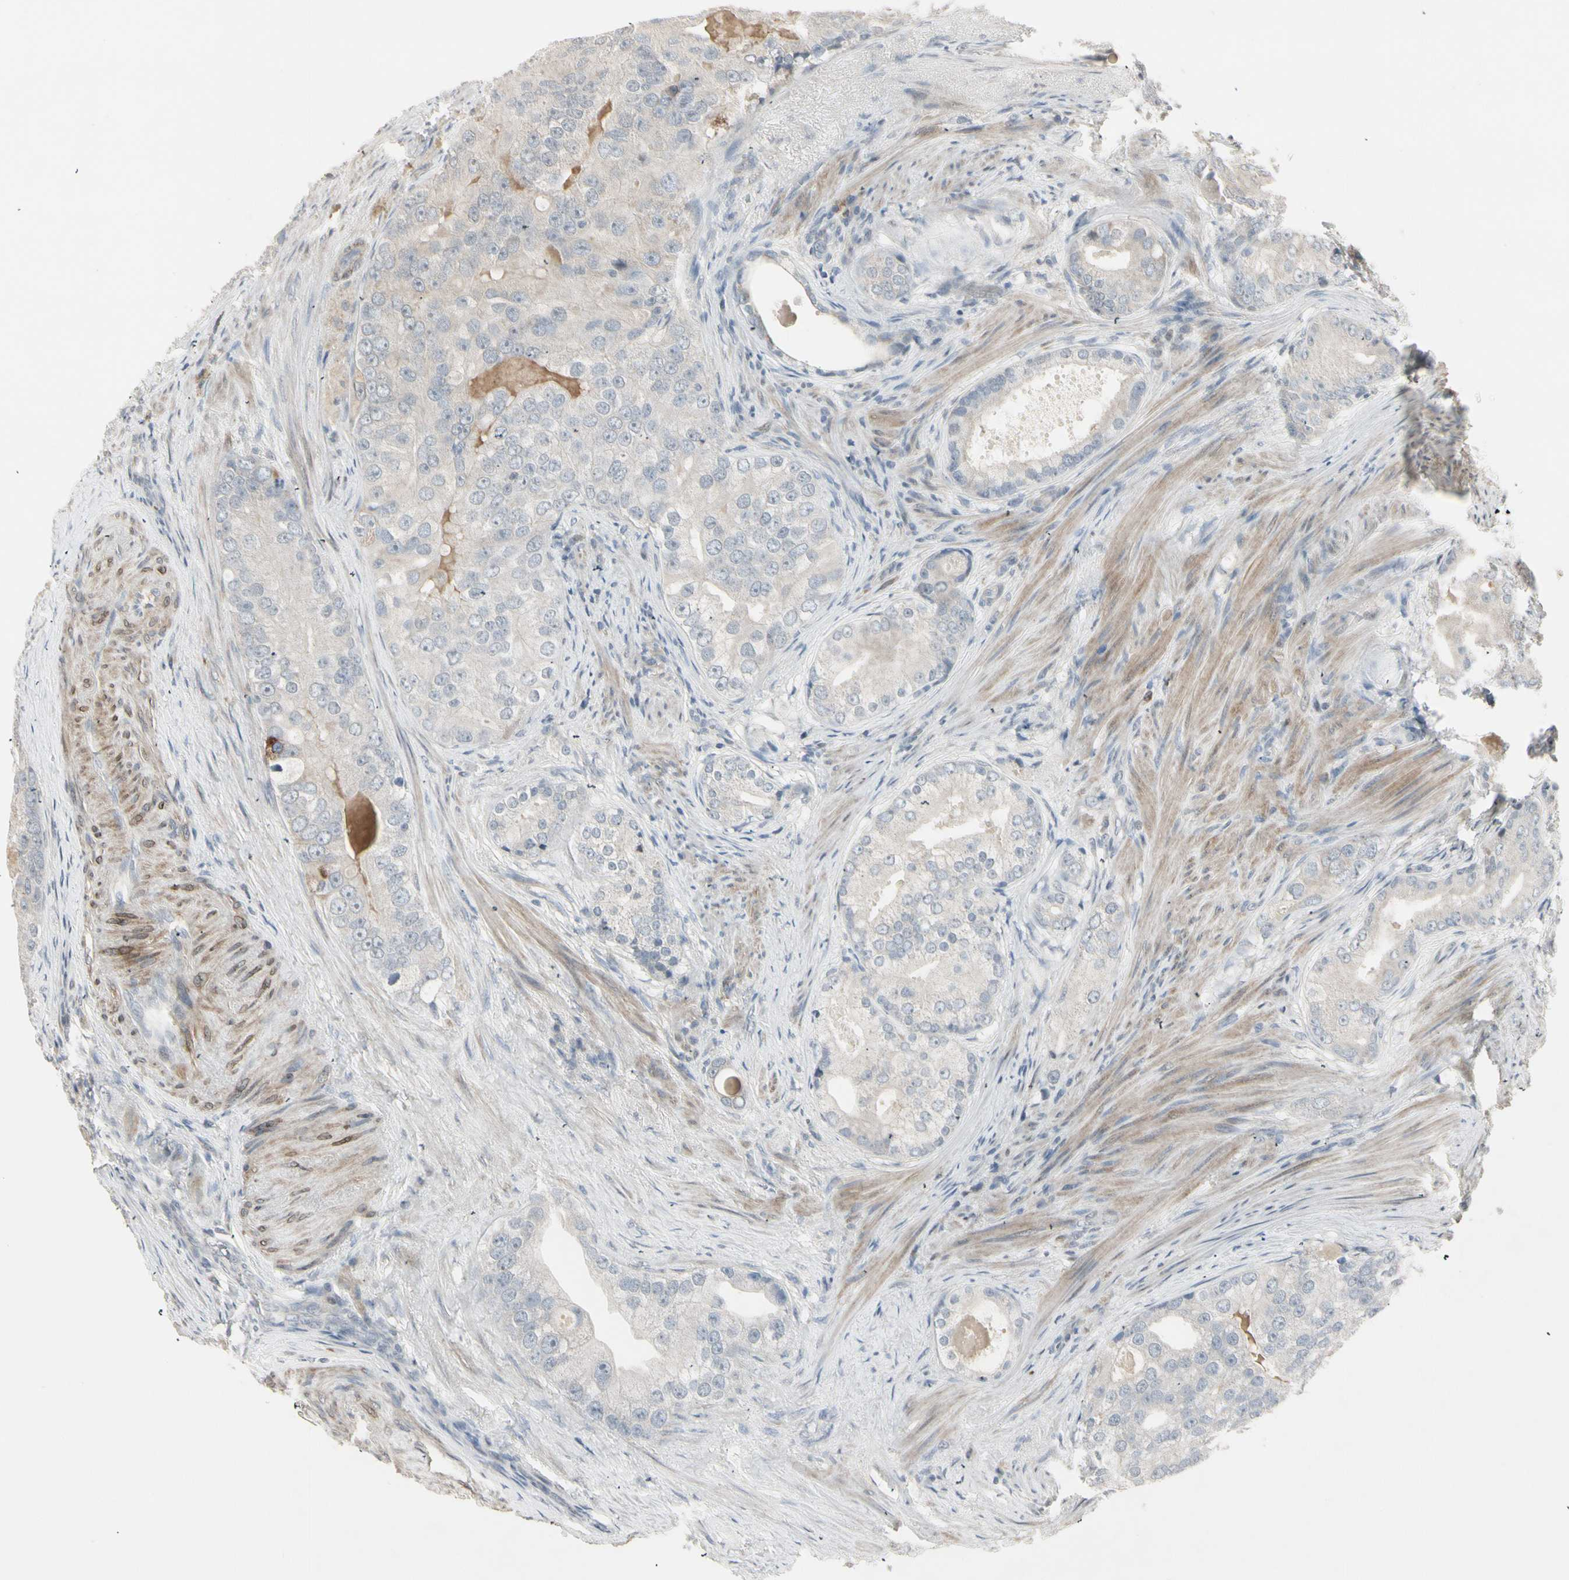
{"staining": {"intensity": "negative", "quantity": "none", "location": "none"}, "tissue": "prostate cancer", "cell_type": "Tumor cells", "image_type": "cancer", "snomed": [{"axis": "morphology", "description": "Adenocarcinoma, High grade"}, {"axis": "topography", "description": "Prostate"}], "caption": "Adenocarcinoma (high-grade) (prostate) stained for a protein using IHC reveals no staining tumor cells.", "gene": "DMPK", "patient": {"sex": "male", "age": 66}}